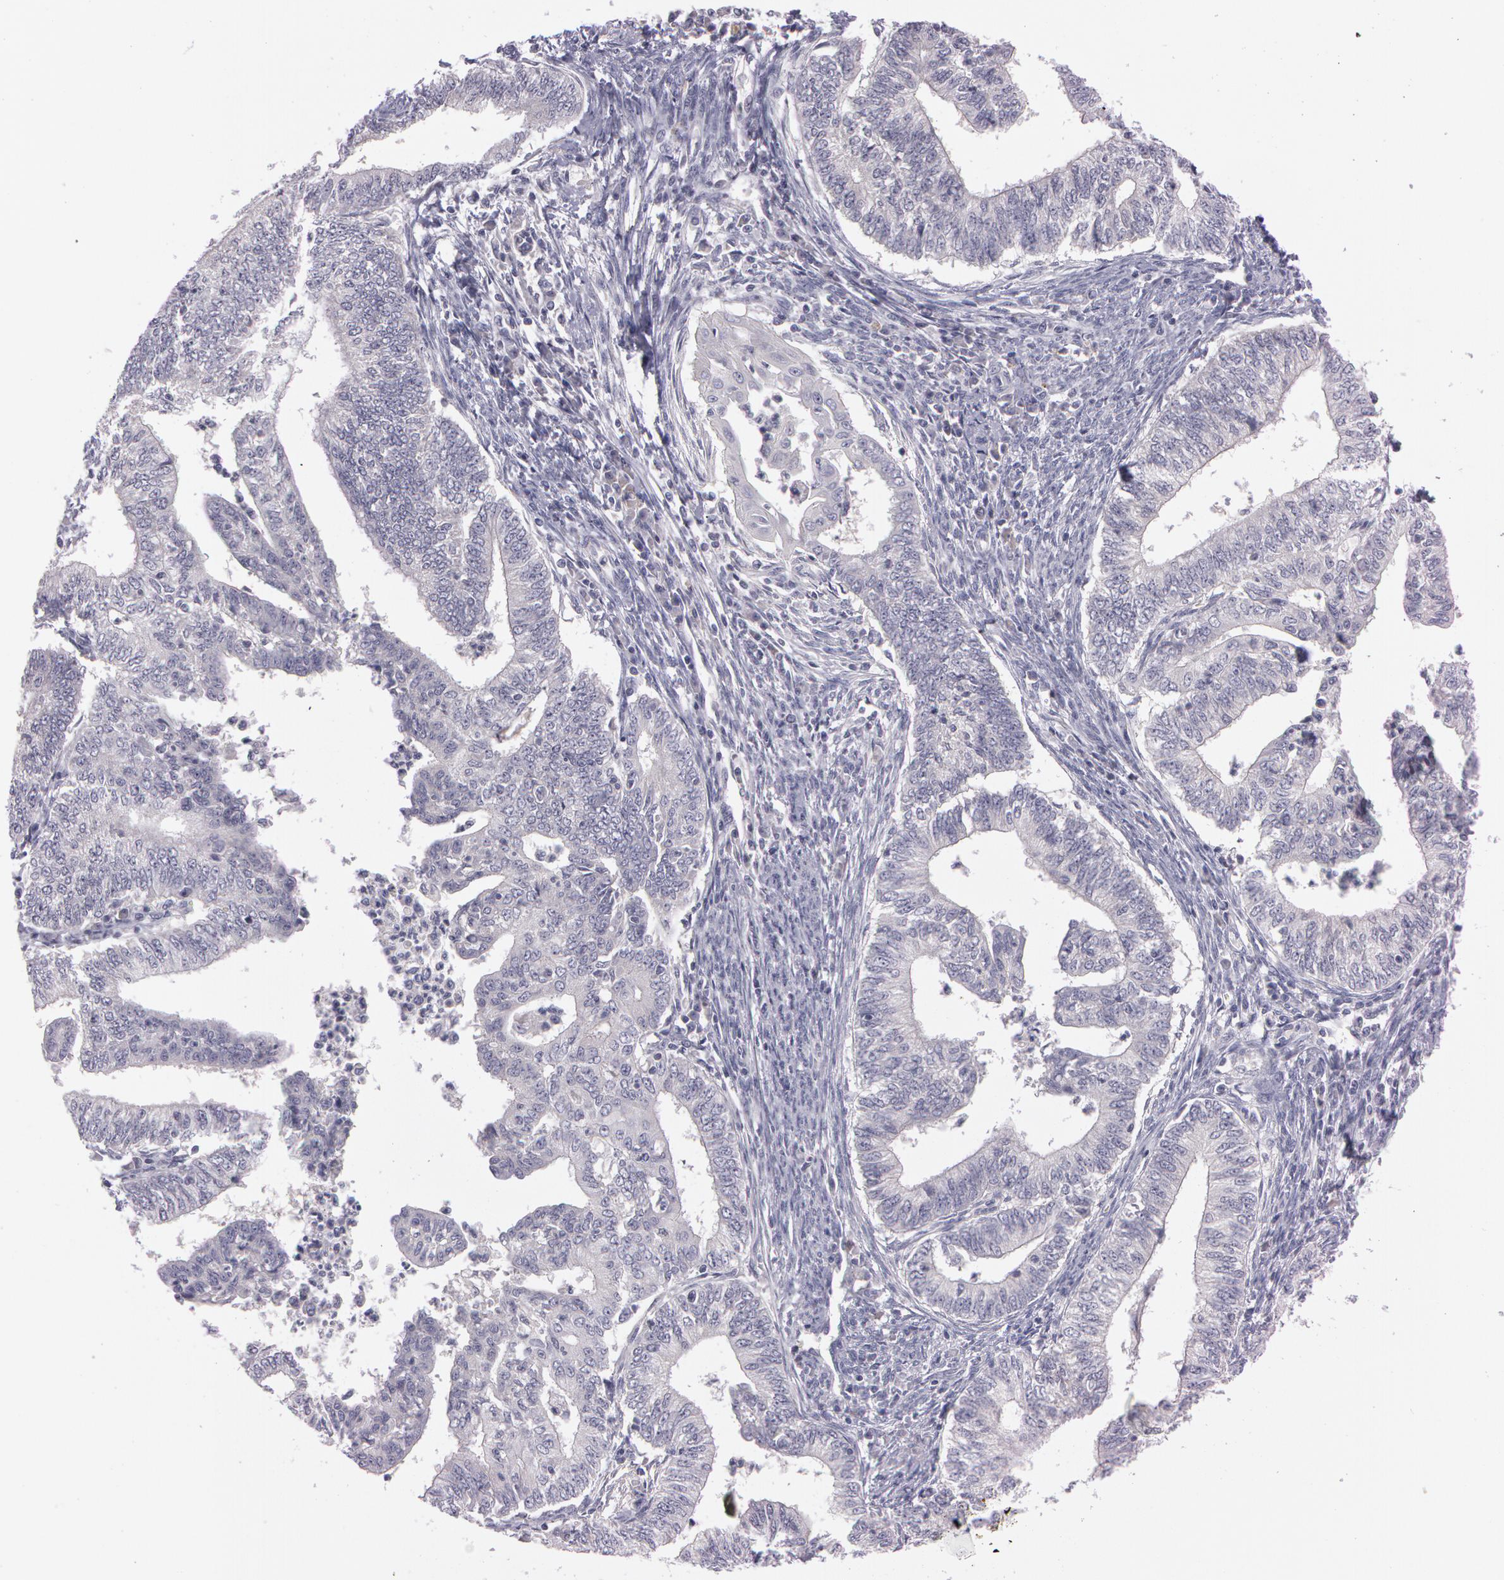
{"staining": {"intensity": "negative", "quantity": "none", "location": "none"}, "tissue": "endometrial cancer", "cell_type": "Tumor cells", "image_type": "cancer", "snomed": [{"axis": "morphology", "description": "Adenocarcinoma, NOS"}, {"axis": "topography", "description": "Endometrium"}], "caption": "Histopathology image shows no protein staining in tumor cells of adenocarcinoma (endometrial) tissue.", "gene": "MXRA5", "patient": {"sex": "female", "age": 66}}